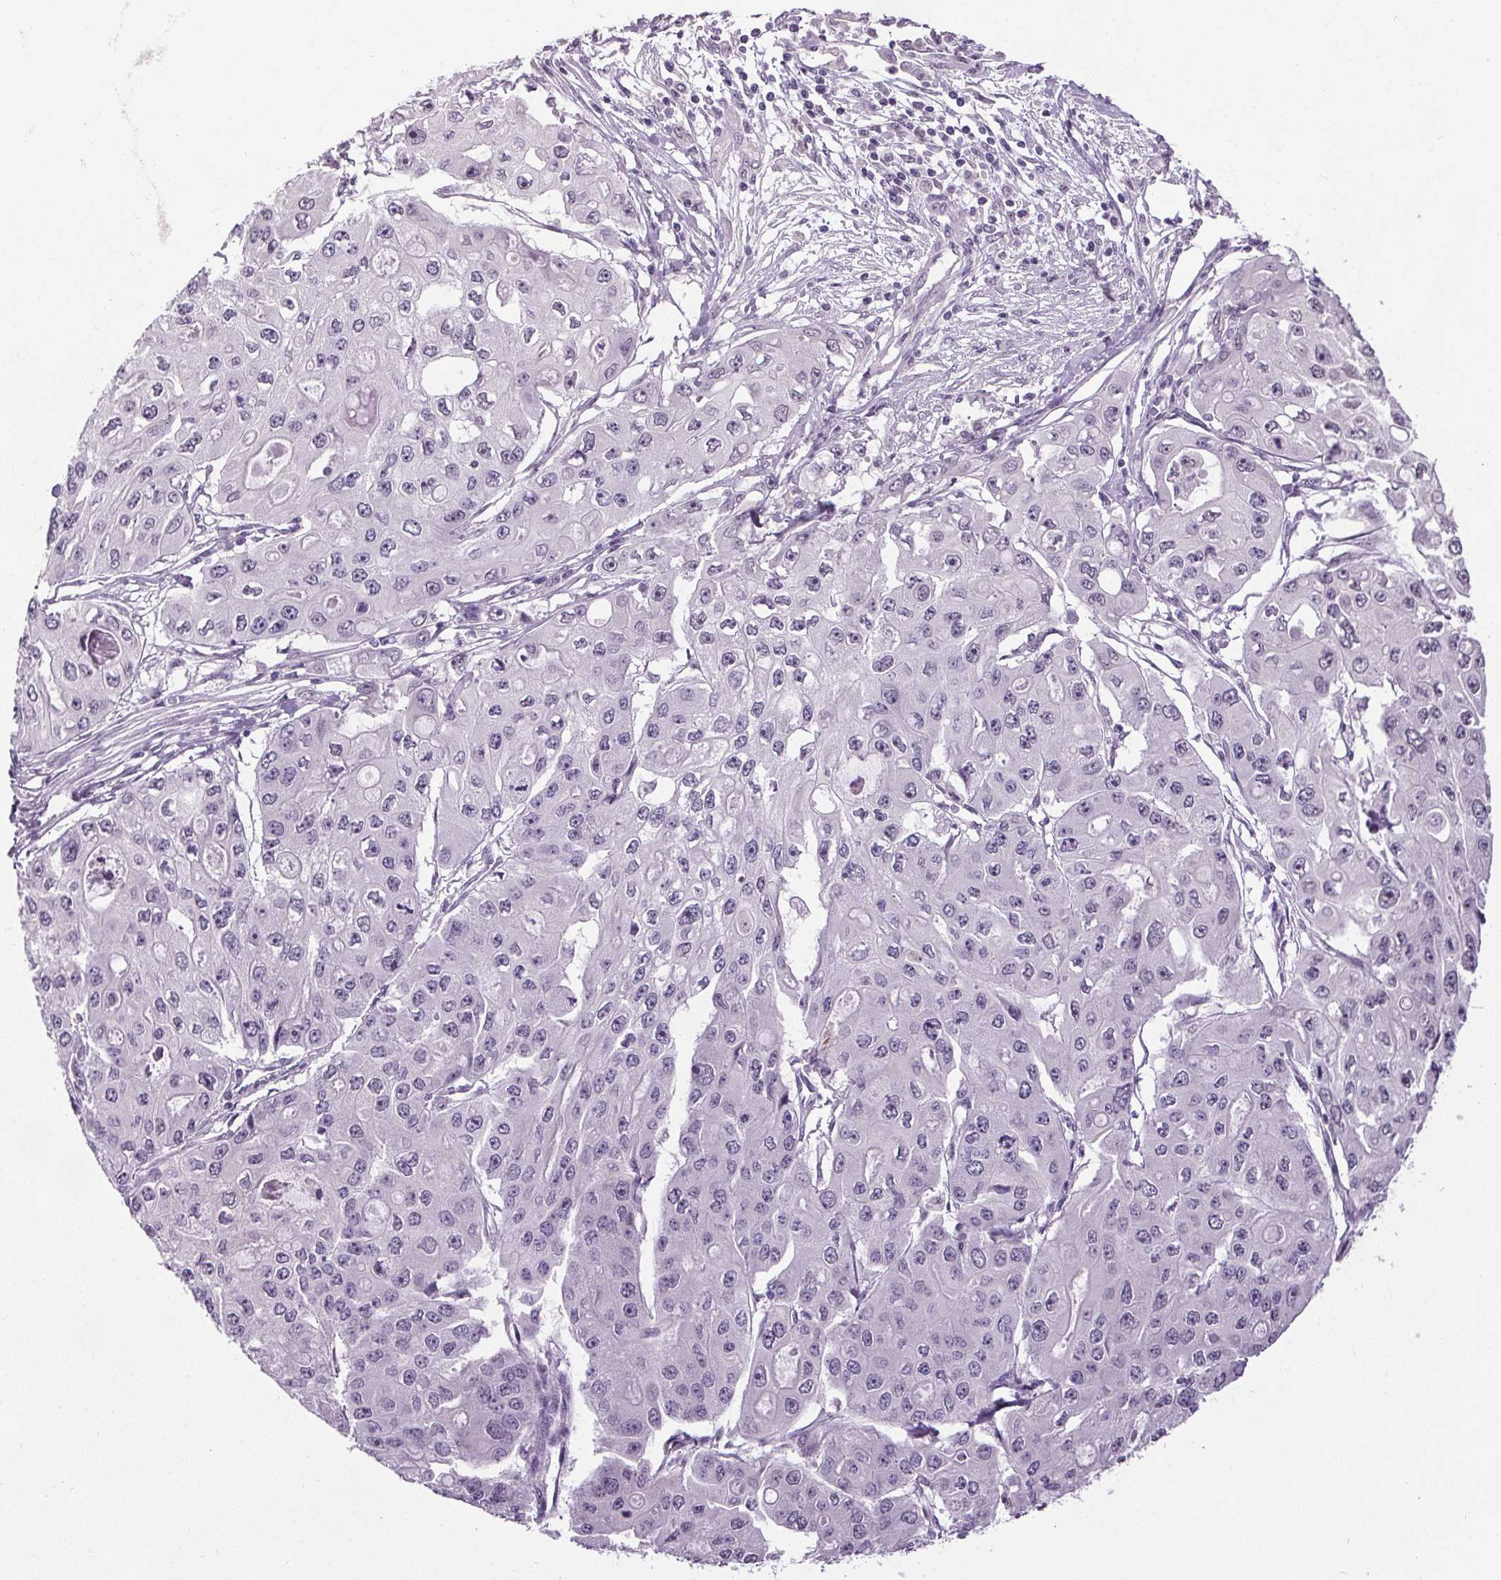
{"staining": {"intensity": "negative", "quantity": "none", "location": "none"}, "tissue": "ovarian cancer", "cell_type": "Tumor cells", "image_type": "cancer", "snomed": [{"axis": "morphology", "description": "Cystadenocarcinoma, serous, NOS"}, {"axis": "topography", "description": "Ovary"}], "caption": "Immunohistochemistry (IHC) of human ovarian serous cystadenocarcinoma demonstrates no positivity in tumor cells.", "gene": "SLC2A9", "patient": {"sex": "female", "age": 56}}